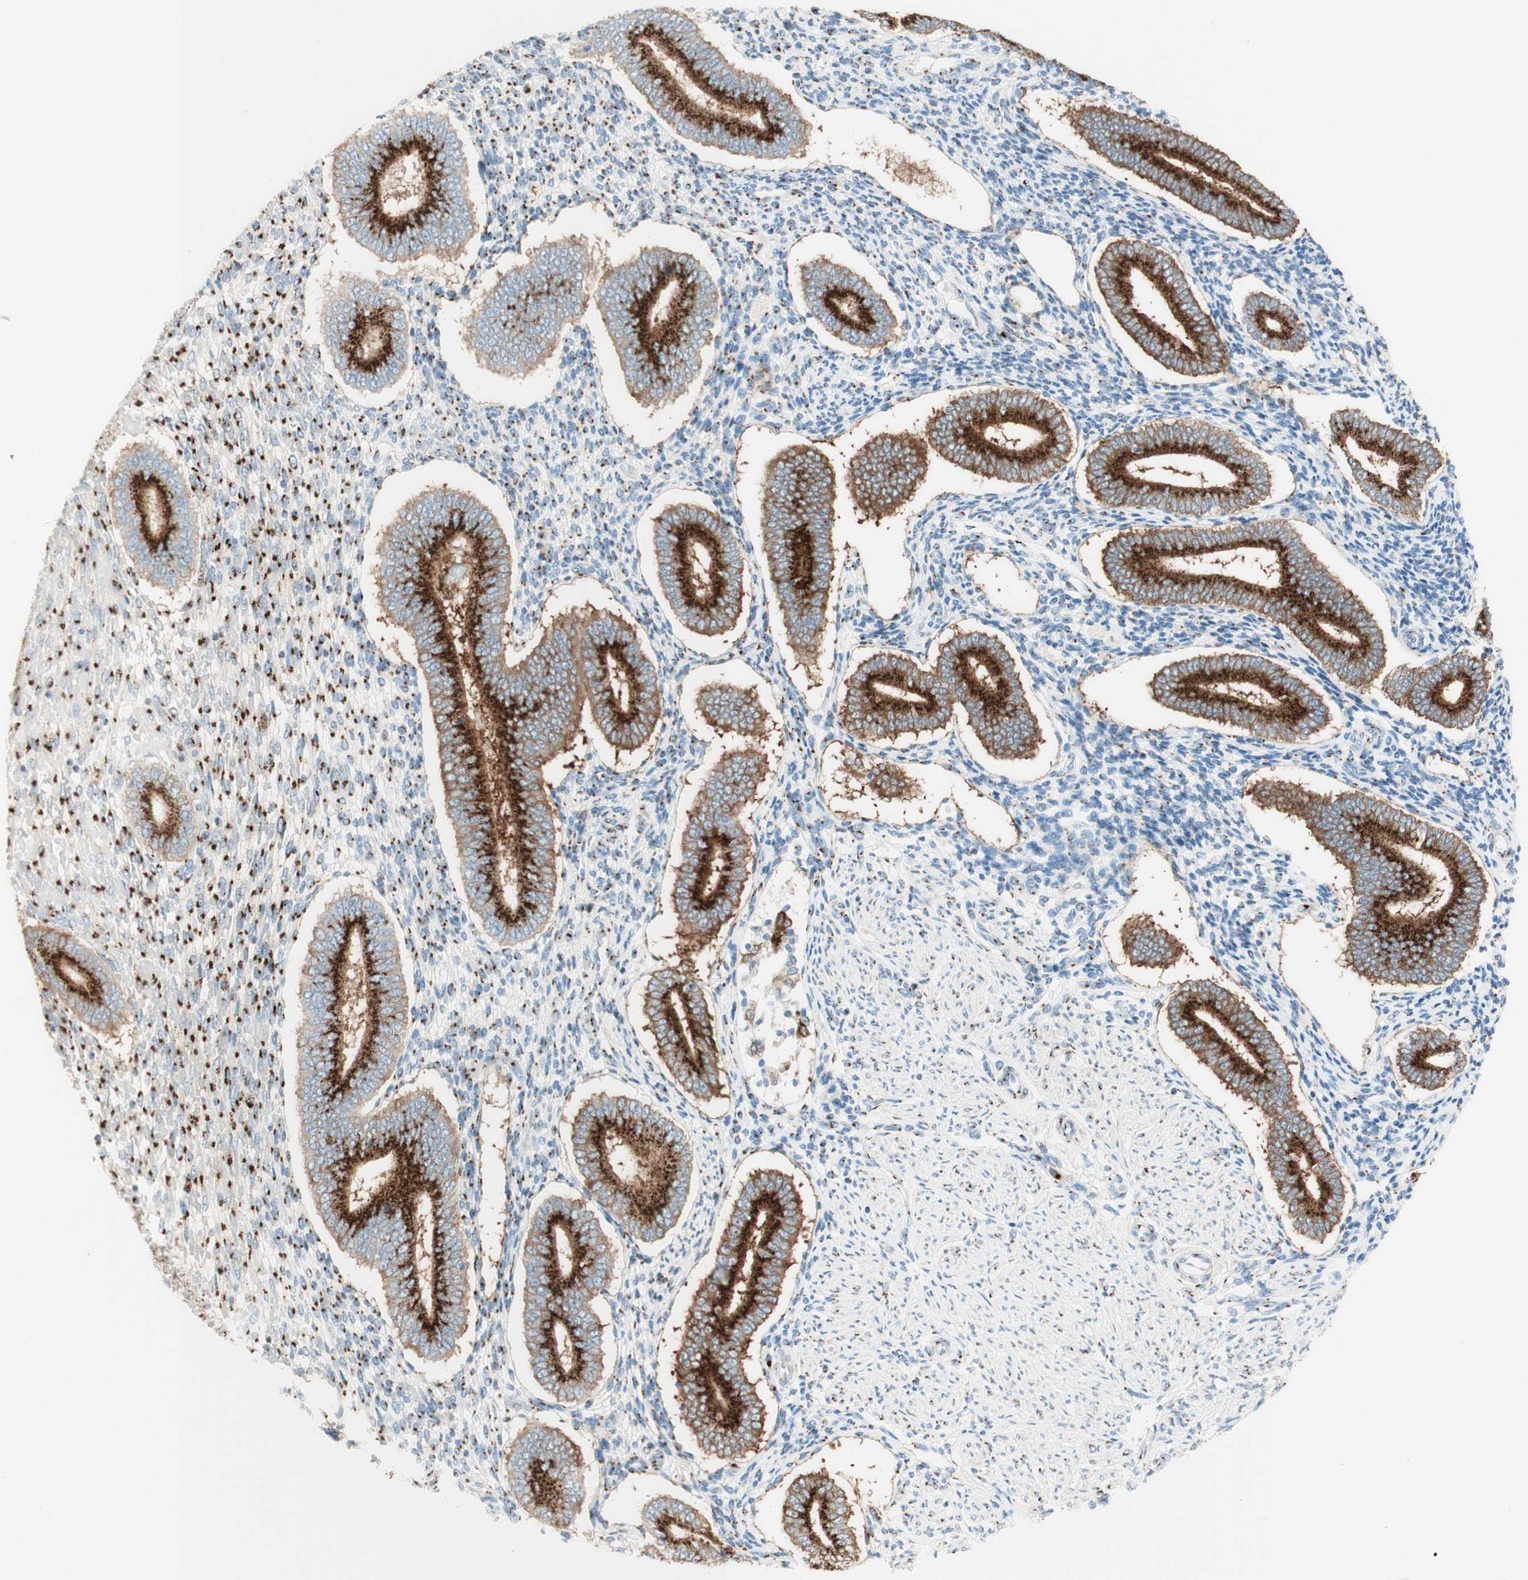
{"staining": {"intensity": "strong", "quantity": ">75%", "location": "cytoplasmic/membranous"}, "tissue": "endometrium", "cell_type": "Cells in endometrial stroma", "image_type": "normal", "snomed": [{"axis": "morphology", "description": "Normal tissue, NOS"}, {"axis": "topography", "description": "Endometrium"}], "caption": "Protein expression by immunohistochemistry (IHC) demonstrates strong cytoplasmic/membranous expression in about >75% of cells in endometrial stroma in normal endometrium. The protein is stained brown, and the nuclei are stained in blue (DAB IHC with brightfield microscopy, high magnification).", "gene": "GOLGB1", "patient": {"sex": "female", "age": 42}}